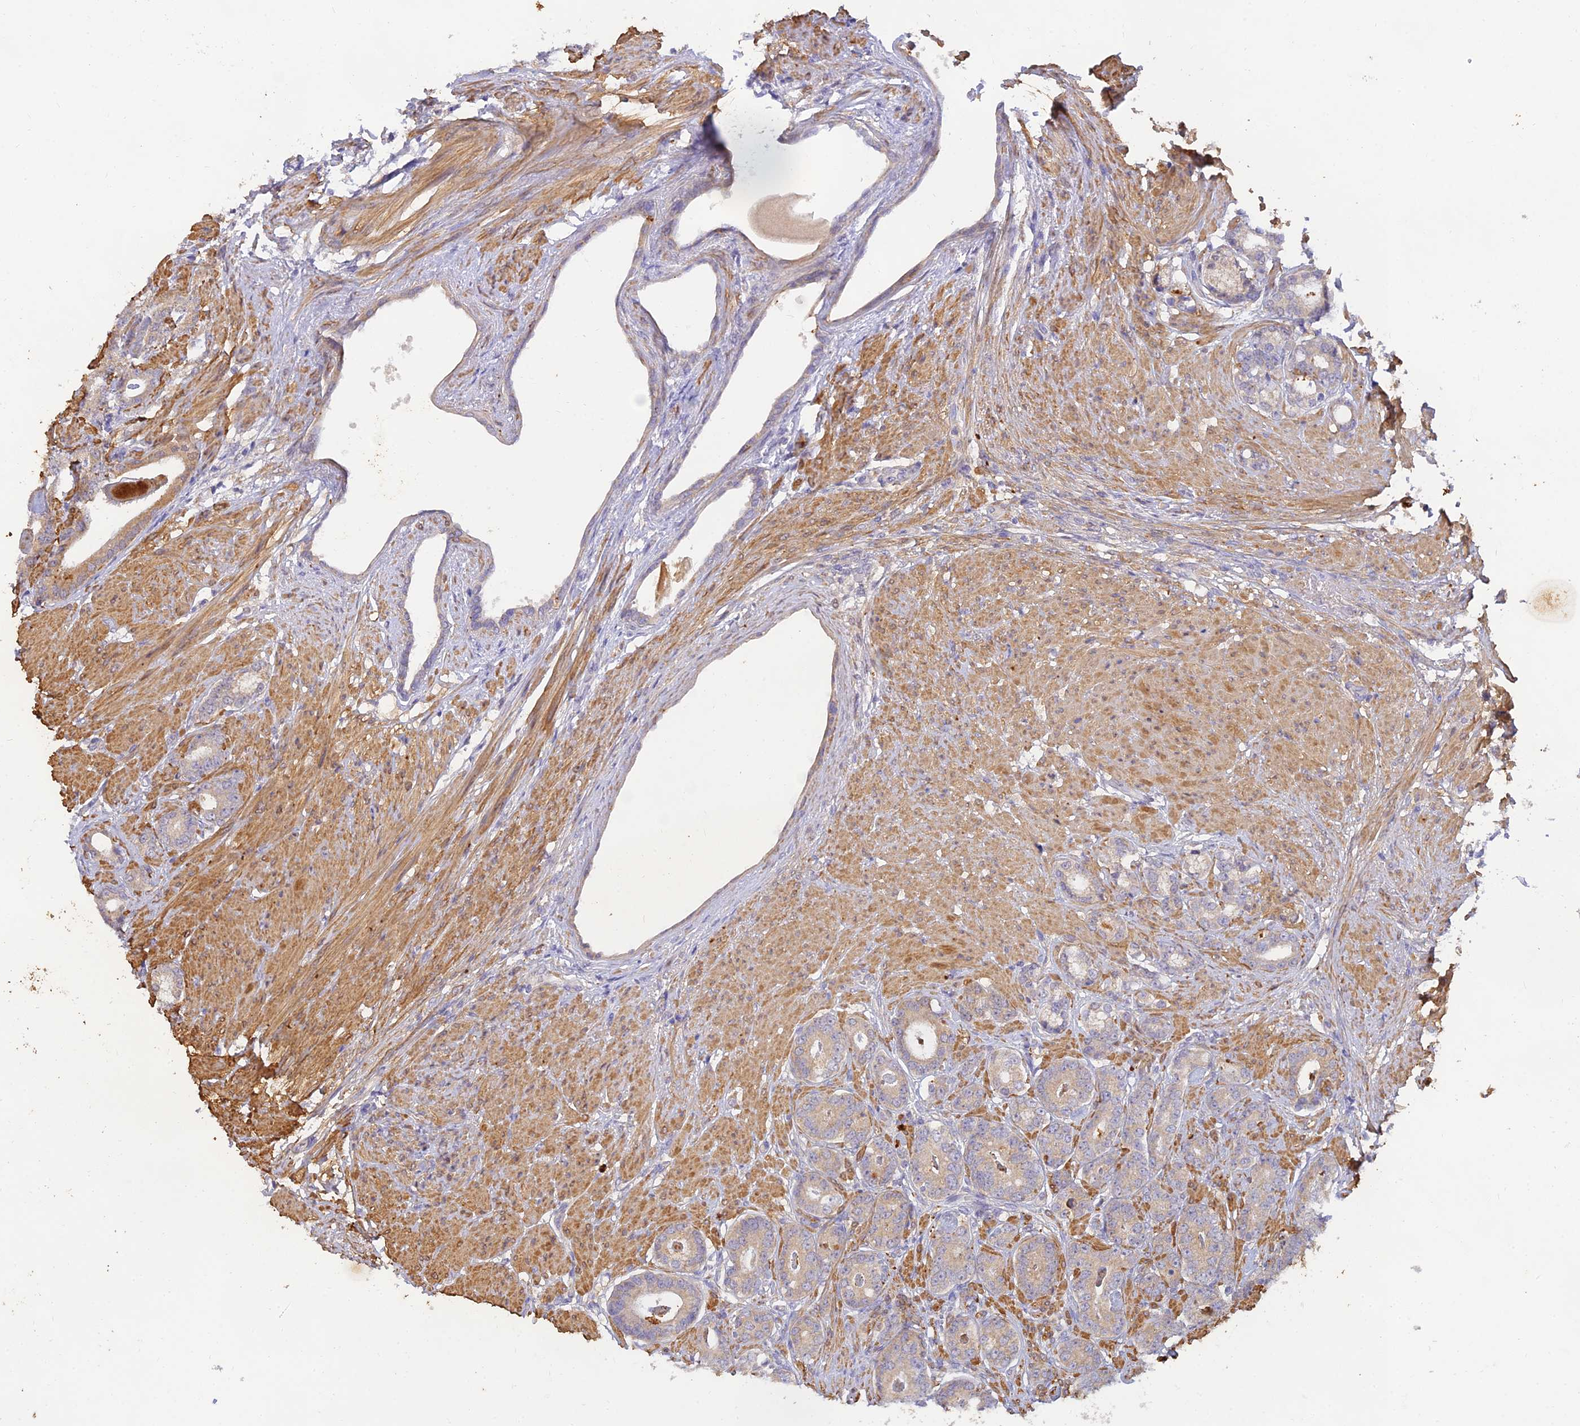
{"staining": {"intensity": "moderate", "quantity": ">75%", "location": "cytoplasmic/membranous"}, "tissue": "prostate cancer", "cell_type": "Tumor cells", "image_type": "cancer", "snomed": [{"axis": "morphology", "description": "Adenocarcinoma, Low grade"}, {"axis": "topography", "description": "Prostate"}], "caption": "Low-grade adenocarcinoma (prostate) stained with DAB (3,3'-diaminobenzidine) immunohistochemistry reveals medium levels of moderate cytoplasmic/membranous positivity in approximately >75% of tumor cells.", "gene": "ACSM5", "patient": {"sex": "male", "age": 71}}